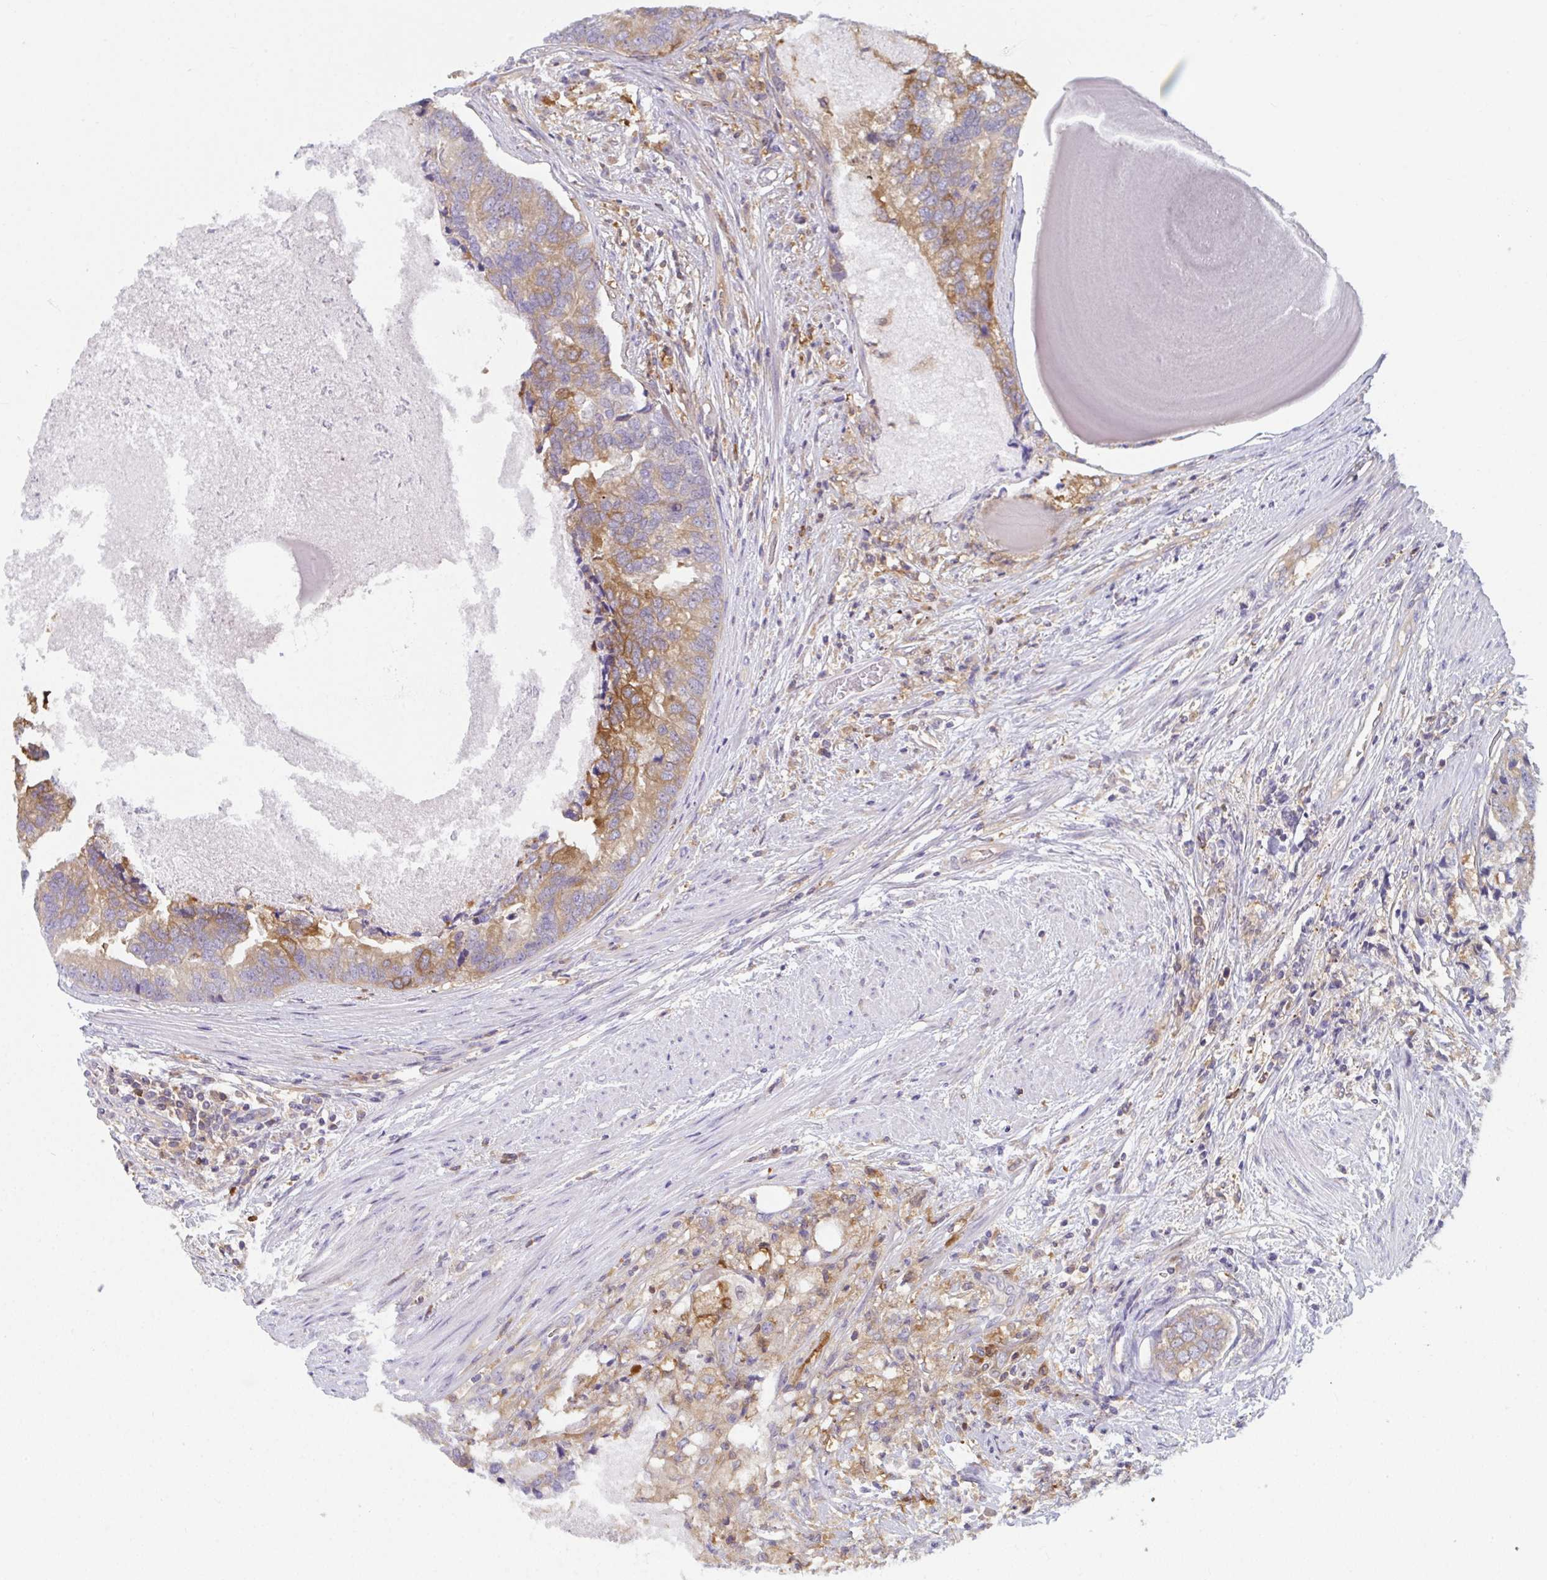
{"staining": {"intensity": "moderate", "quantity": ">75%", "location": "cytoplasmic/membranous"}, "tissue": "prostate cancer", "cell_type": "Tumor cells", "image_type": "cancer", "snomed": [{"axis": "morphology", "description": "Adenocarcinoma, High grade"}, {"axis": "topography", "description": "Prostate"}], "caption": "Brown immunohistochemical staining in human adenocarcinoma (high-grade) (prostate) reveals moderate cytoplasmic/membranous staining in about >75% of tumor cells.", "gene": "SLC30A6", "patient": {"sex": "male", "age": 68}}